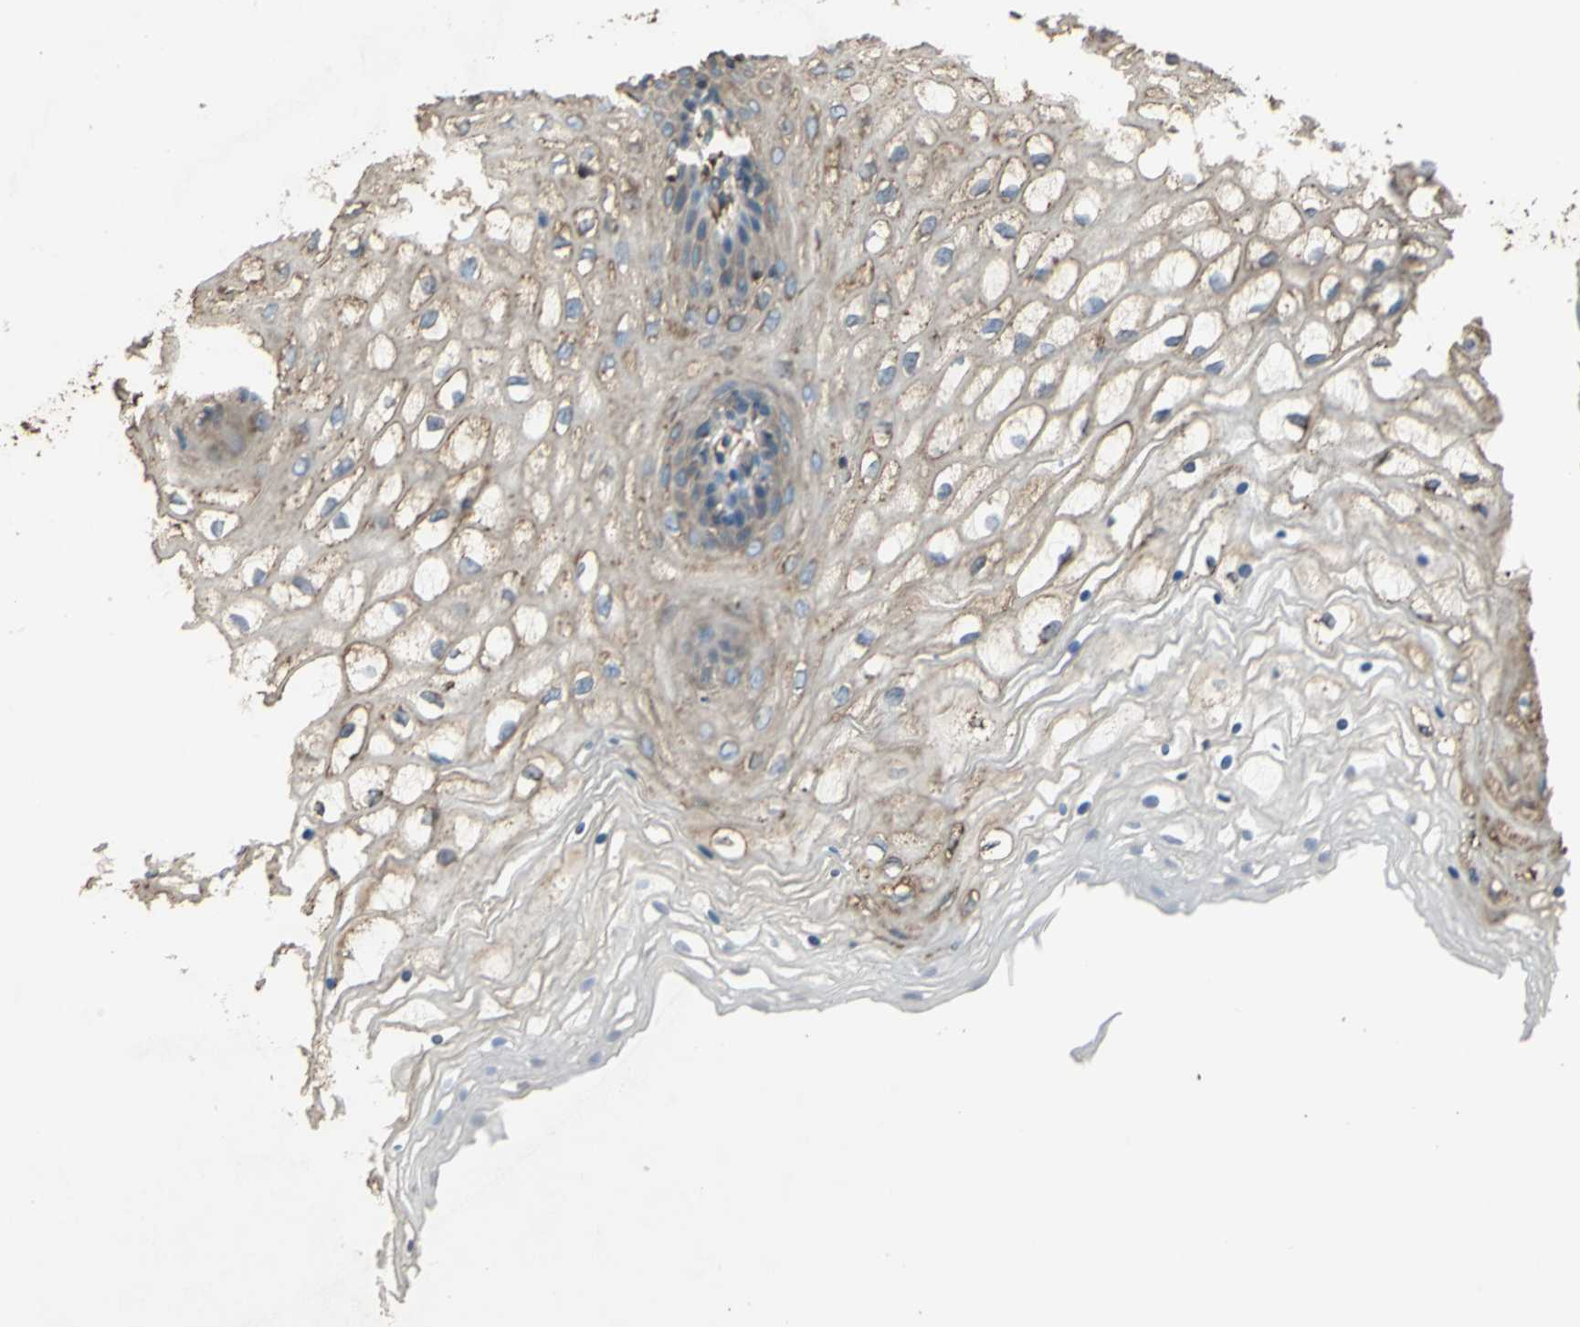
{"staining": {"intensity": "moderate", "quantity": ">75%", "location": "cytoplasmic/membranous"}, "tissue": "vagina", "cell_type": "Squamous epithelial cells", "image_type": "normal", "snomed": [{"axis": "morphology", "description": "Normal tissue, NOS"}, {"axis": "topography", "description": "Vagina"}], "caption": "Moderate cytoplasmic/membranous staining is seen in about >75% of squamous epithelial cells in normal vagina. Ihc stains the protein of interest in brown and the nuclei are stained blue.", "gene": "GPANK1", "patient": {"sex": "female", "age": 34}}